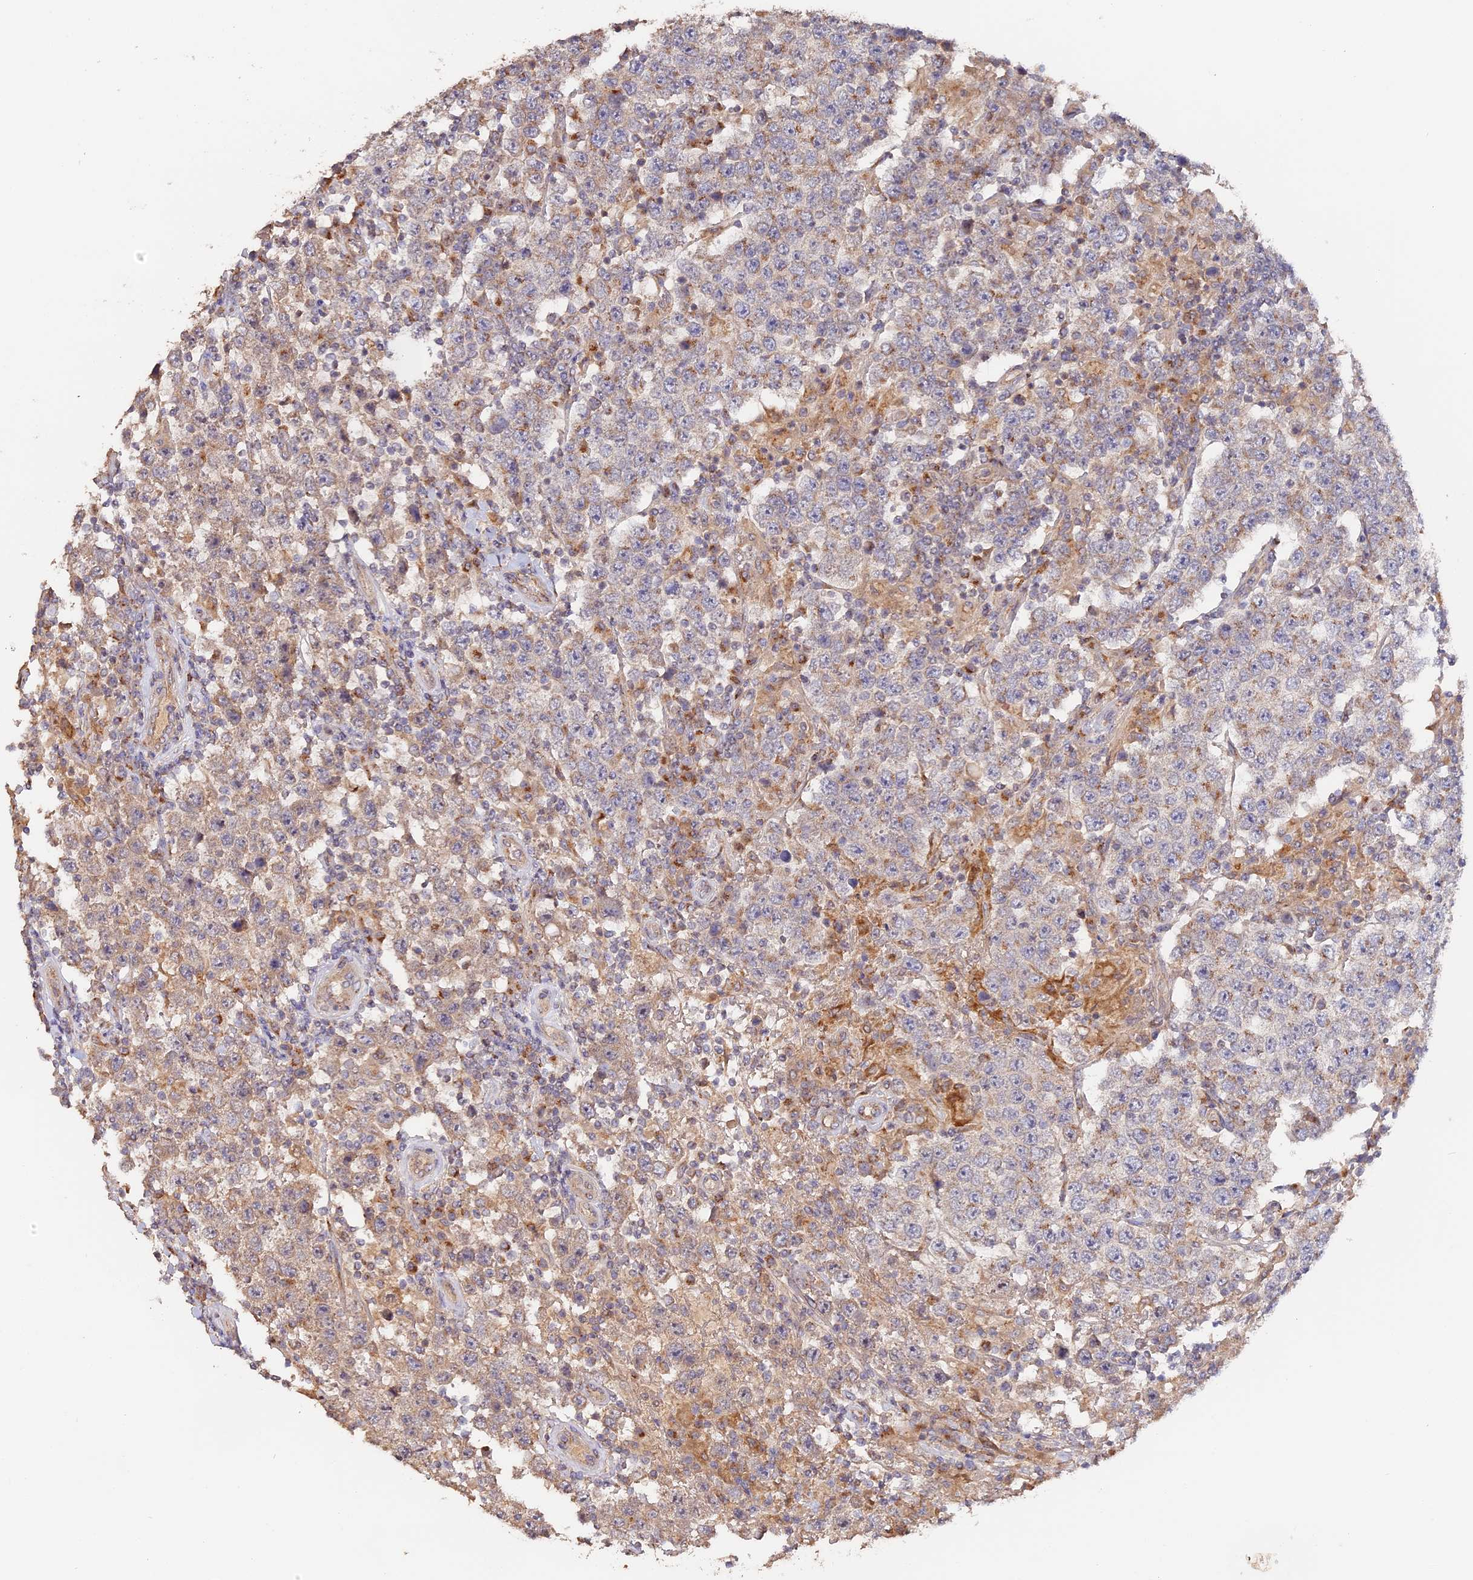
{"staining": {"intensity": "weak", "quantity": "25%-75%", "location": "cytoplasmic/membranous"}, "tissue": "testis cancer", "cell_type": "Tumor cells", "image_type": "cancer", "snomed": [{"axis": "morphology", "description": "Normal tissue, NOS"}, {"axis": "morphology", "description": "Urothelial carcinoma, High grade"}, {"axis": "morphology", "description": "Seminoma, NOS"}, {"axis": "morphology", "description": "Carcinoma, Embryonal, NOS"}, {"axis": "topography", "description": "Urinary bladder"}, {"axis": "topography", "description": "Testis"}], "caption": "There is low levels of weak cytoplasmic/membranous positivity in tumor cells of testis embryonal carcinoma, as demonstrated by immunohistochemical staining (brown color).", "gene": "TANGO6", "patient": {"sex": "male", "age": 41}}